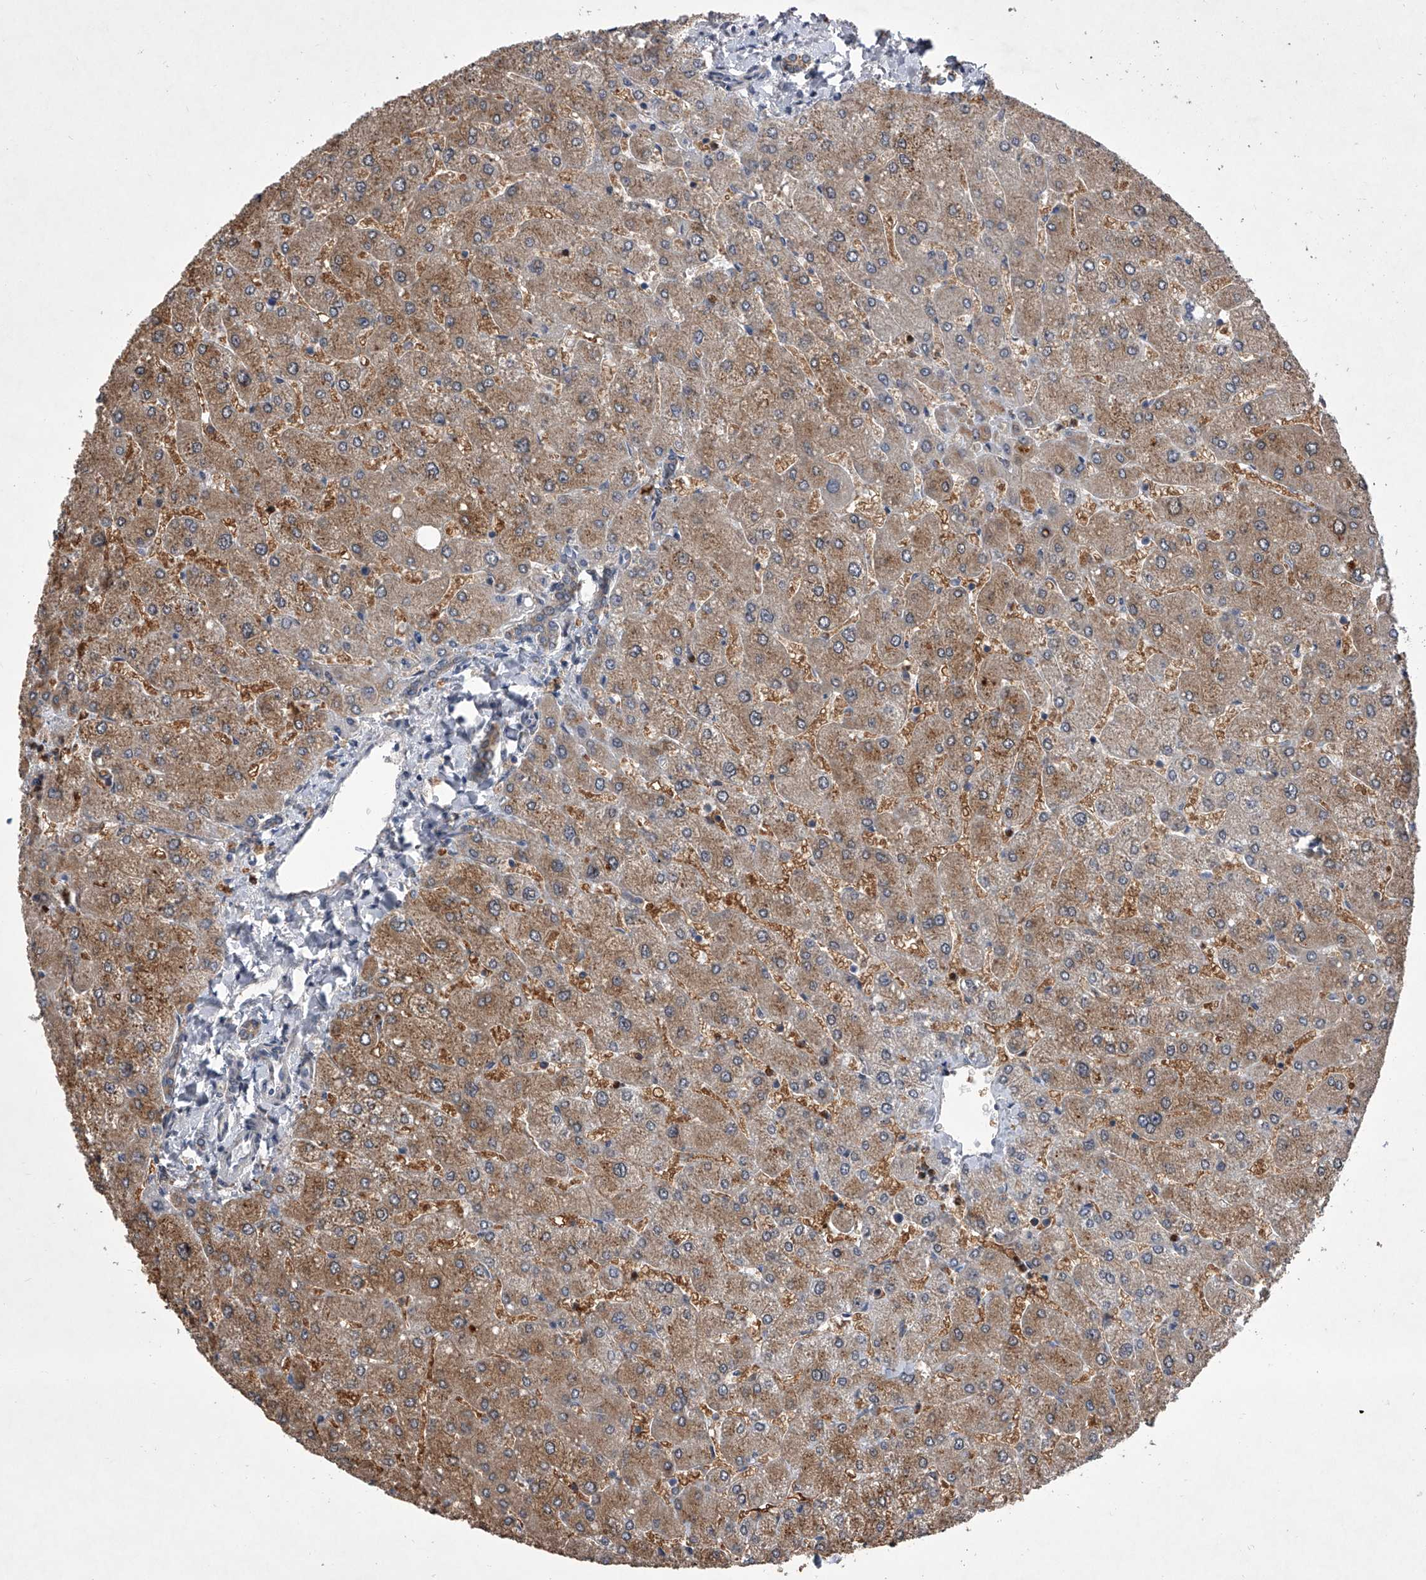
{"staining": {"intensity": "weak", "quantity": ">75%", "location": "cytoplasmic/membranous"}, "tissue": "liver", "cell_type": "Cholangiocytes", "image_type": "normal", "snomed": [{"axis": "morphology", "description": "Normal tissue, NOS"}, {"axis": "topography", "description": "Liver"}], "caption": "IHC histopathology image of unremarkable human liver stained for a protein (brown), which displays low levels of weak cytoplasmic/membranous positivity in about >75% of cholangiocytes.", "gene": "BHLHE23", "patient": {"sex": "male", "age": 55}}